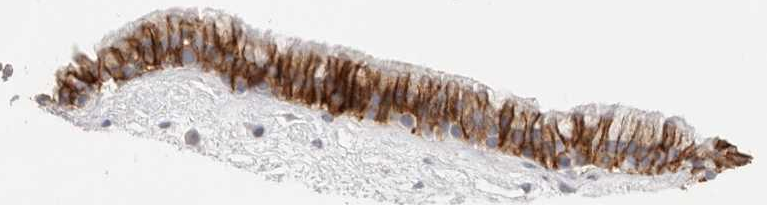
{"staining": {"intensity": "moderate", "quantity": ">75%", "location": "cytoplasmic/membranous"}, "tissue": "nasopharynx", "cell_type": "Respiratory epithelial cells", "image_type": "normal", "snomed": [{"axis": "morphology", "description": "Normal tissue, NOS"}, {"axis": "morphology", "description": "Inflammation, NOS"}, {"axis": "topography", "description": "Nasopharynx"}], "caption": "This histopathology image exhibits immunohistochemistry staining of unremarkable human nasopharynx, with medium moderate cytoplasmic/membranous staining in approximately >75% of respiratory epithelial cells.", "gene": "EPCAM", "patient": {"sex": "male", "age": 48}}